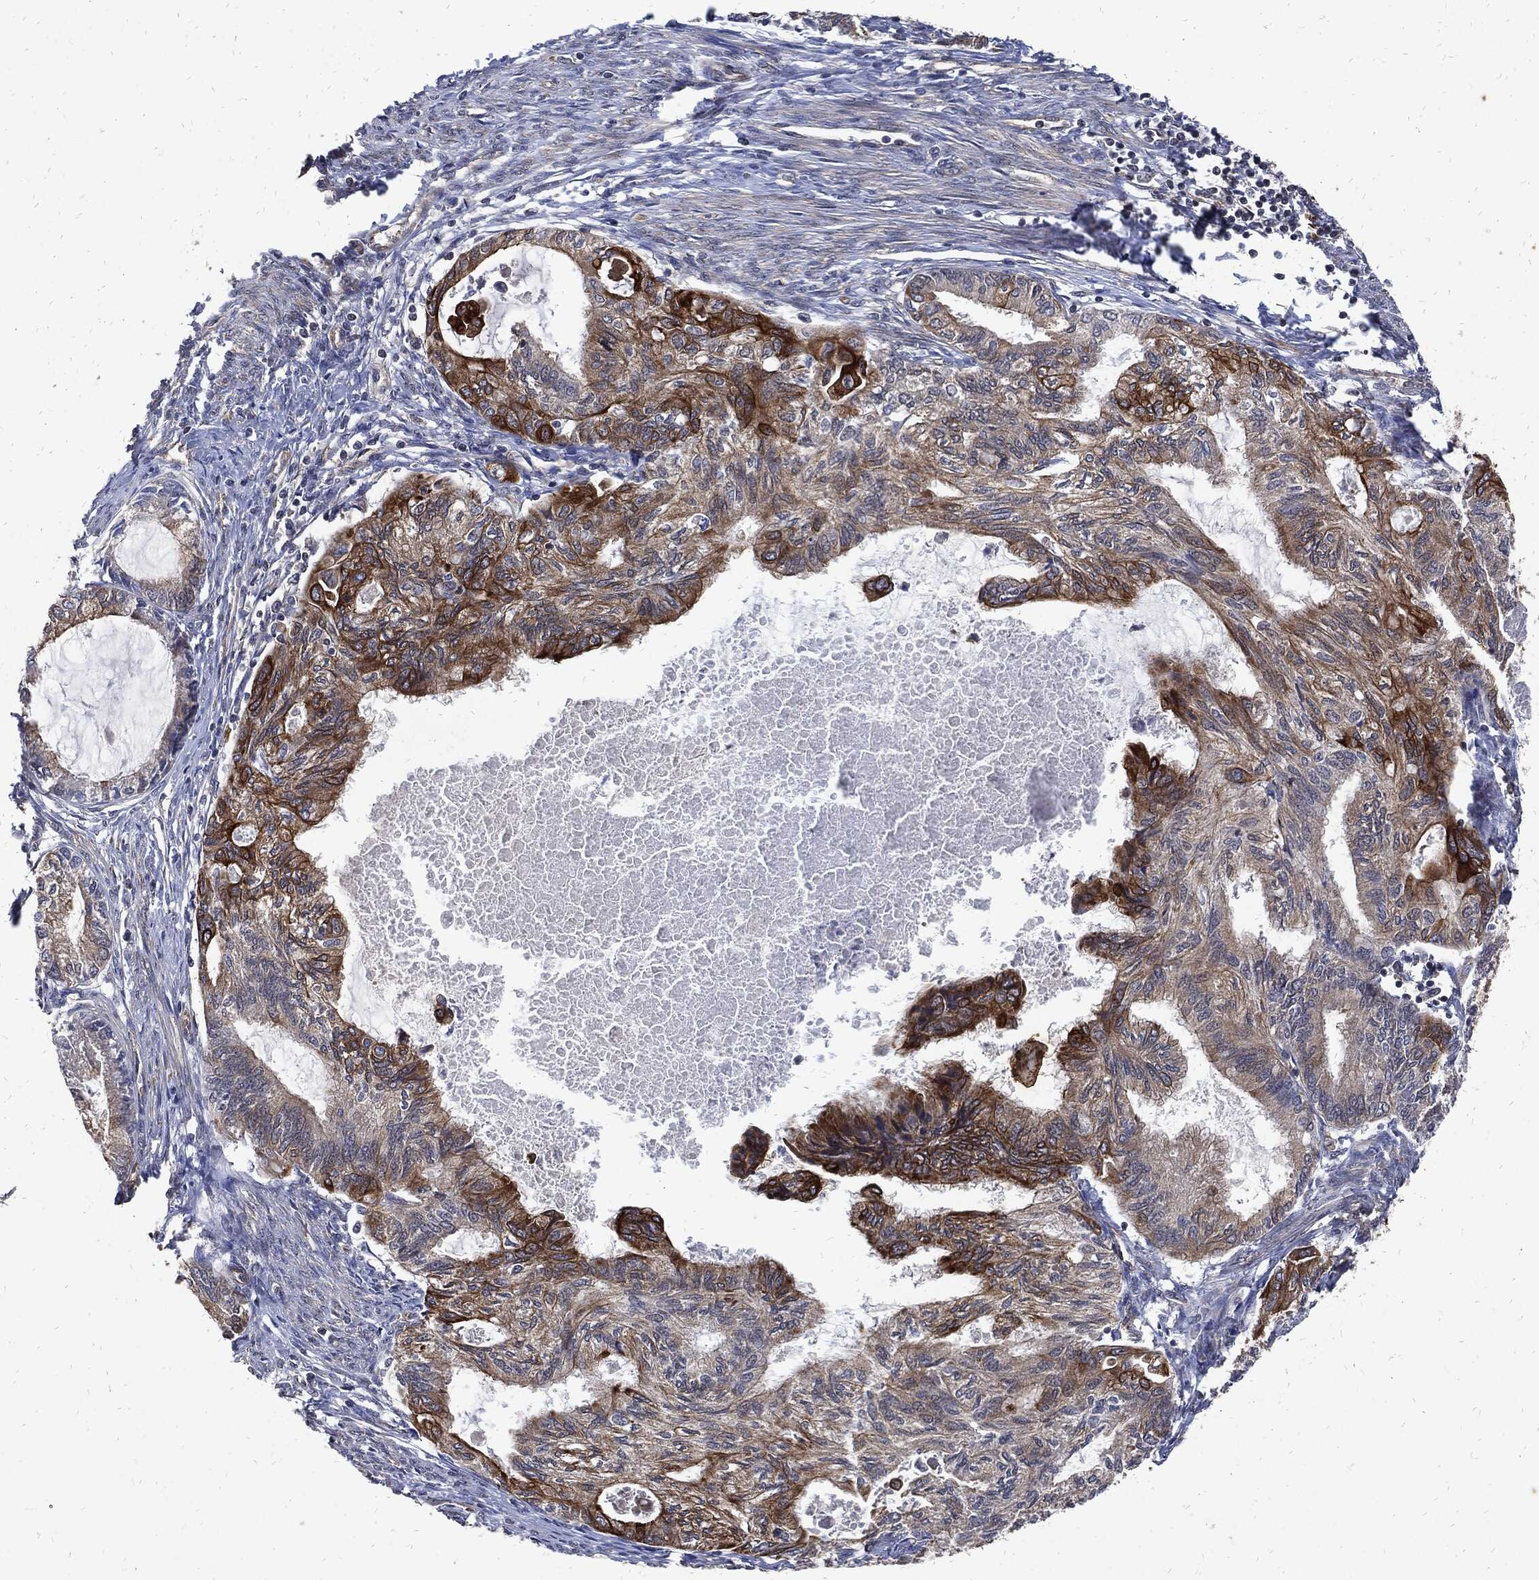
{"staining": {"intensity": "strong", "quantity": "25%-75%", "location": "cytoplasmic/membranous"}, "tissue": "endometrial cancer", "cell_type": "Tumor cells", "image_type": "cancer", "snomed": [{"axis": "morphology", "description": "Adenocarcinoma, NOS"}, {"axis": "topography", "description": "Endometrium"}], "caption": "Immunohistochemistry (IHC) histopathology image of neoplastic tissue: human endometrial adenocarcinoma stained using immunohistochemistry (IHC) demonstrates high levels of strong protein expression localized specifically in the cytoplasmic/membranous of tumor cells, appearing as a cytoplasmic/membranous brown color.", "gene": "DCTN1", "patient": {"sex": "female", "age": 86}}